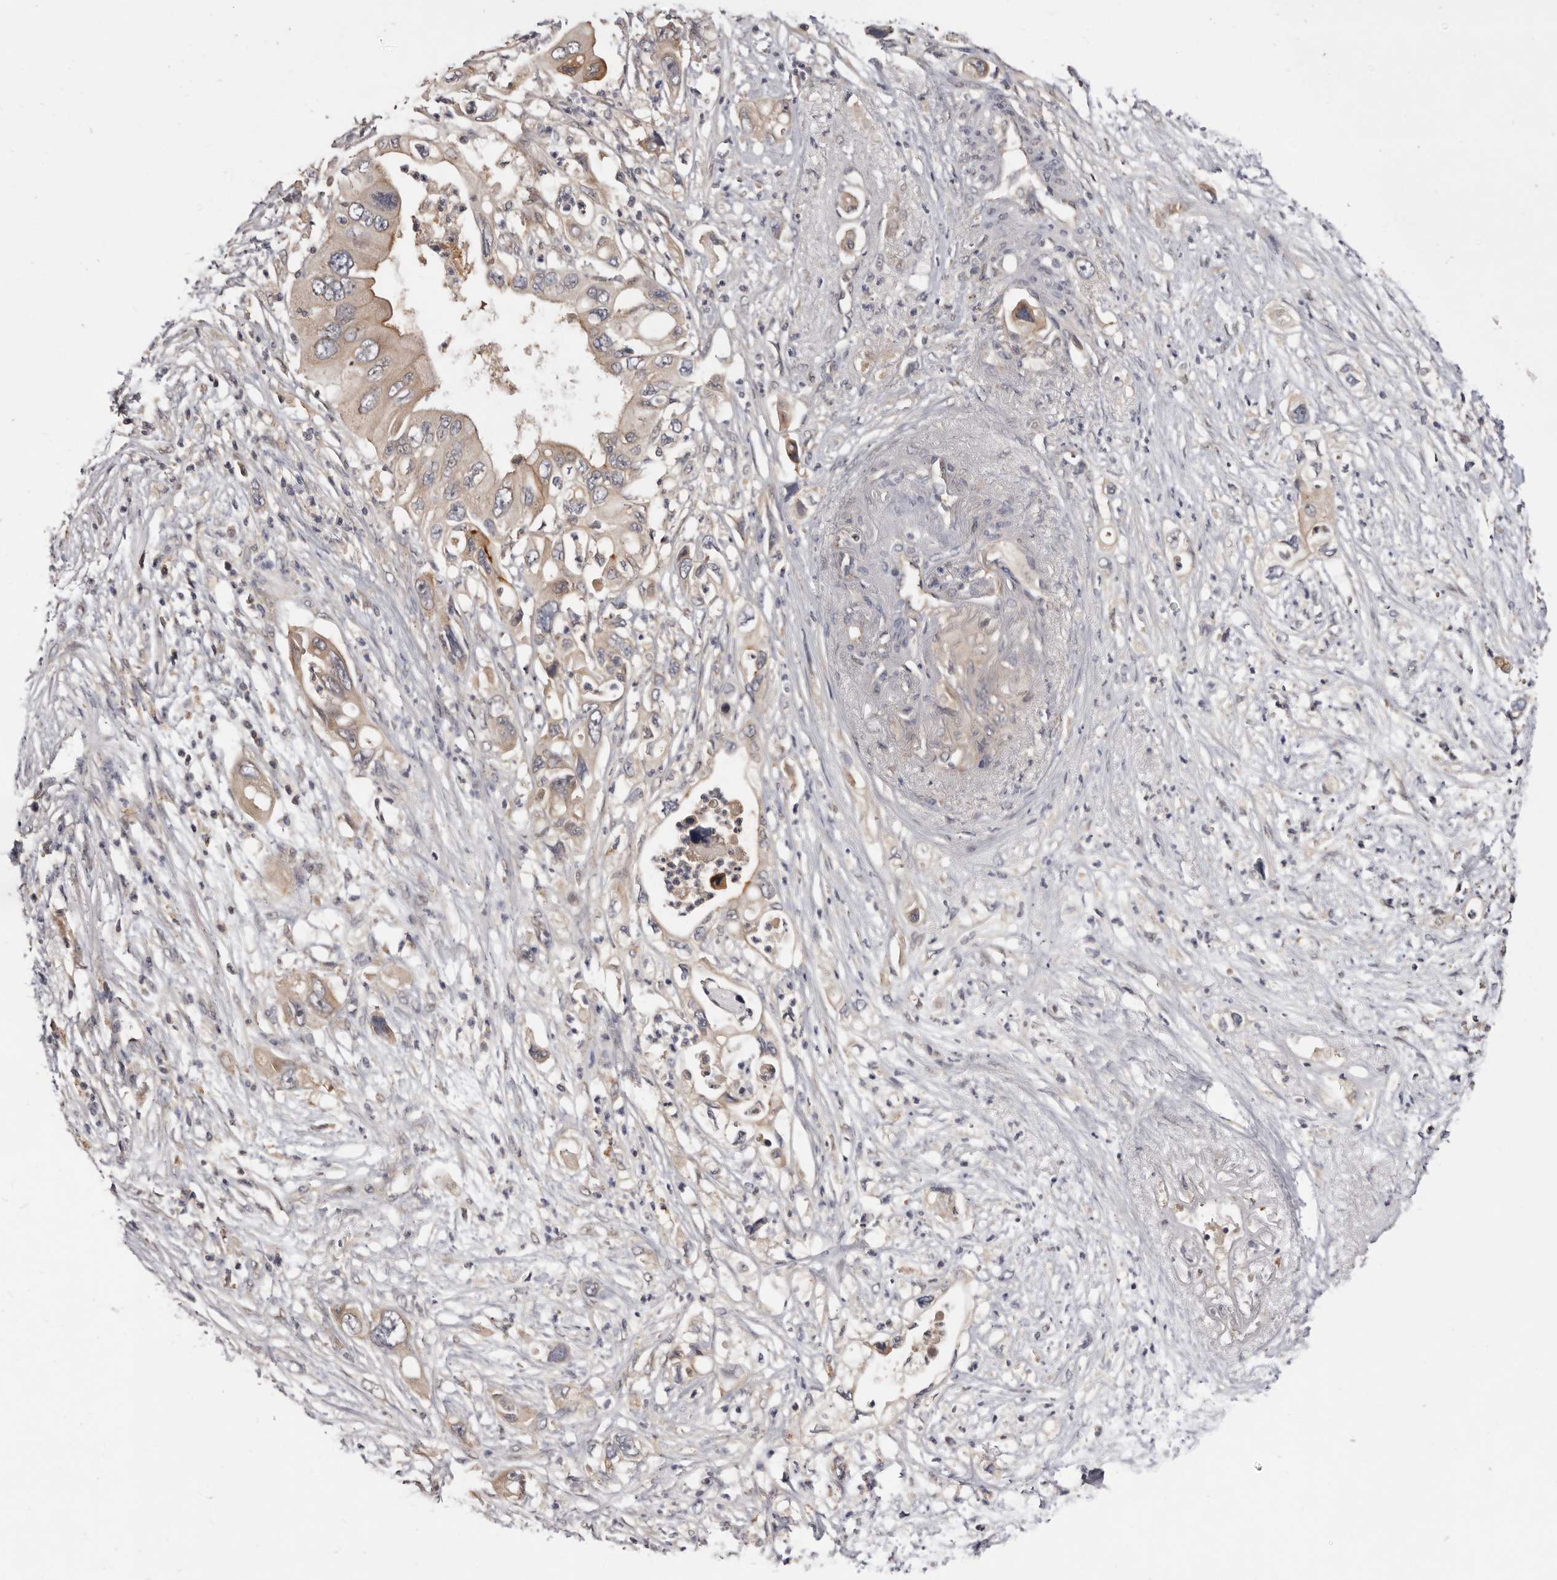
{"staining": {"intensity": "weak", "quantity": ">75%", "location": "cytoplasmic/membranous"}, "tissue": "pancreatic cancer", "cell_type": "Tumor cells", "image_type": "cancer", "snomed": [{"axis": "morphology", "description": "Adenocarcinoma, NOS"}, {"axis": "topography", "description": "Pancreas"}], "caption": "Approximately >75% of tumor cells in pancreatic cancer (adenocarcinoma) show weak cytoplasmic/membranous protein positivity as visualized by brown immunohistochemical staining.", "gene": "INAVA", "patient": {"sex": "male", "age": 66}}